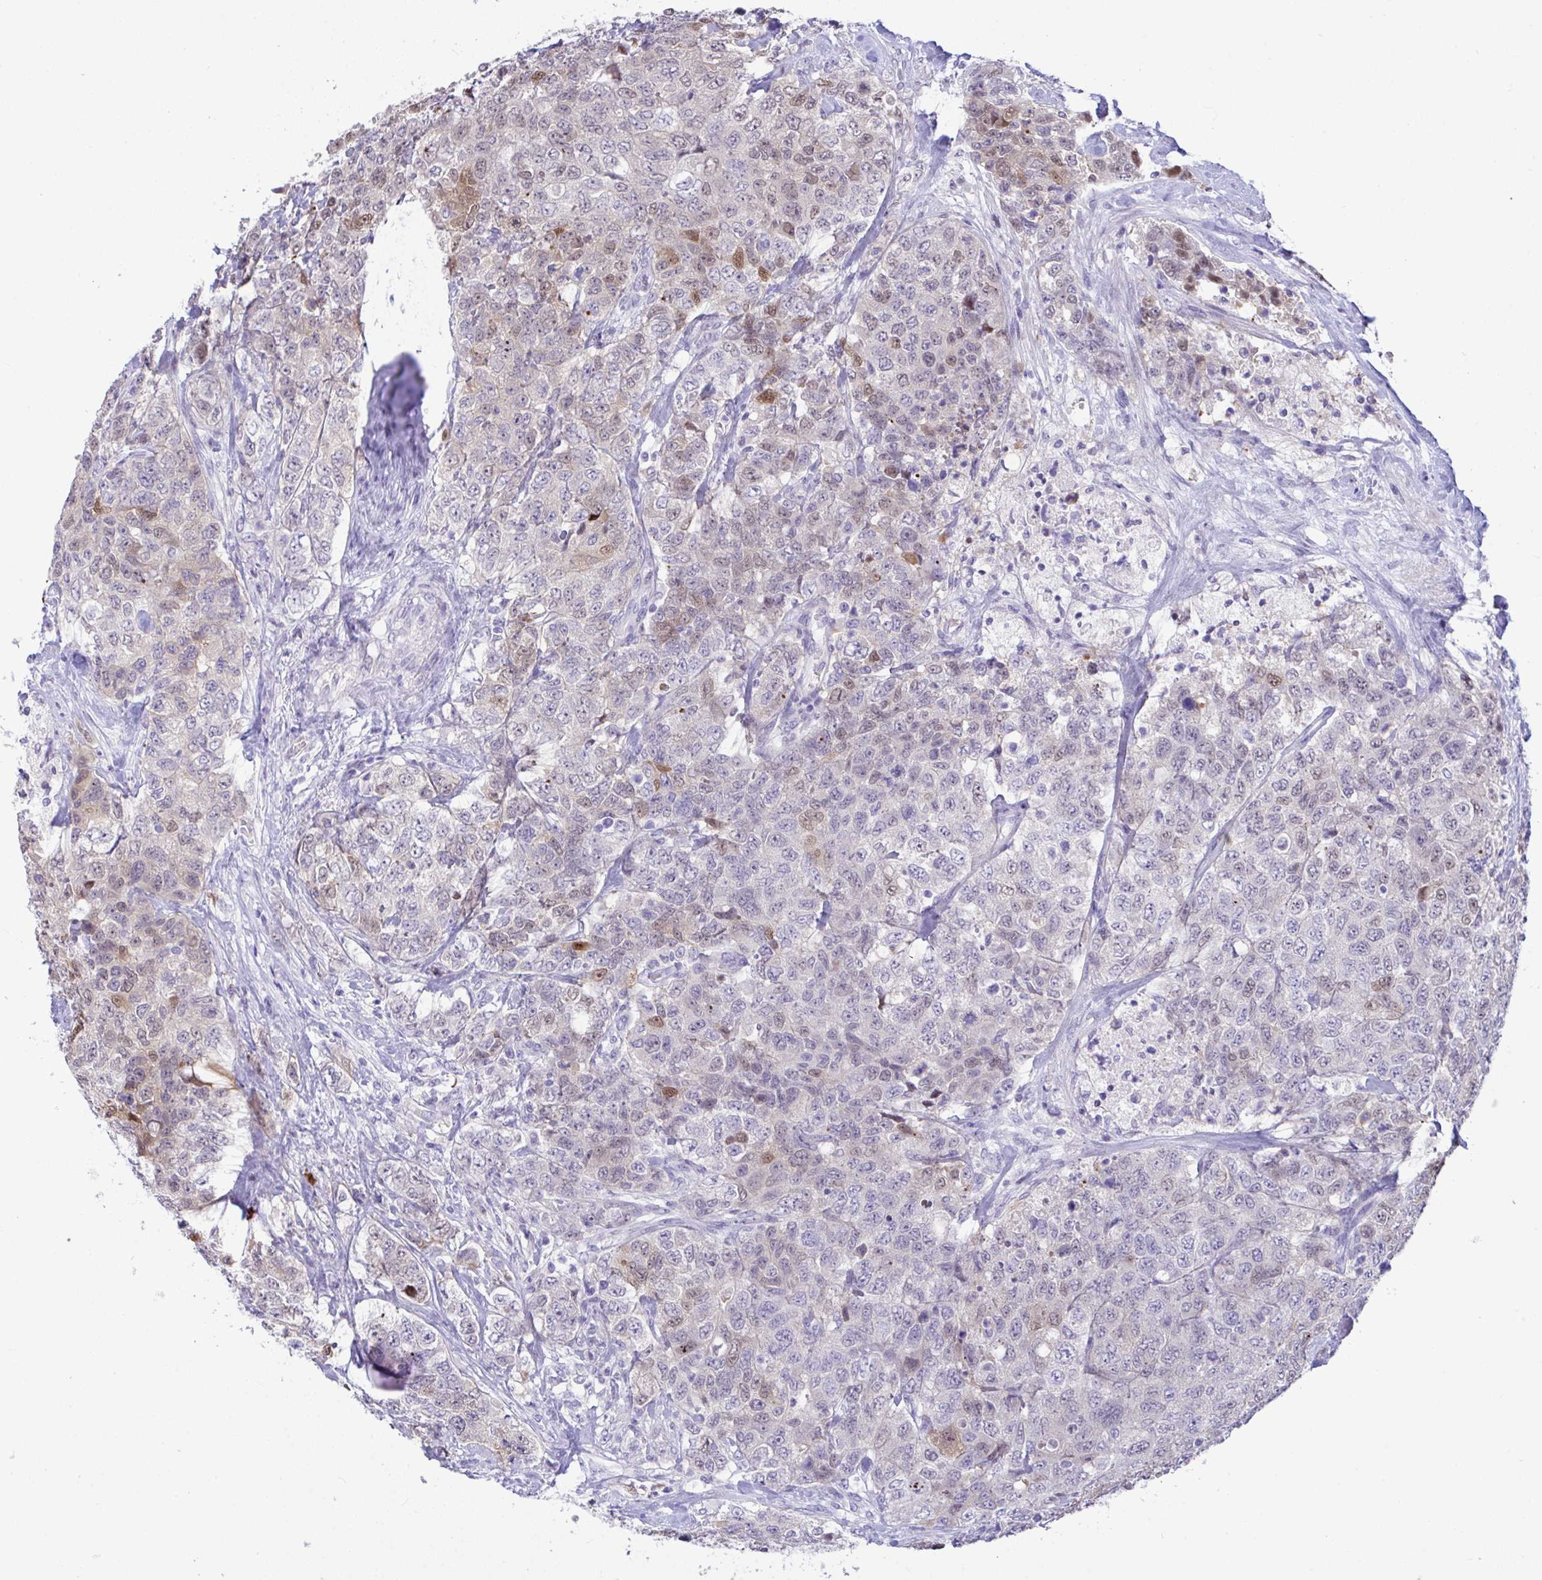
{"staining": {"intensity": "weak", "quantity": "25%-75%", "location": "nuclear"}, "tissue": "urothelial cancer", "cell_type": "Tumor cells", "image_type": "cancer", "snomed": [{"axis": "morphology", "description": "Urothelial carcinoma, High grade"}, {"axis": "topography", "description": "Urinary bladder"}], "caption": "Tumor cells show low levels of weak nuclear positivity in approximately 25%-75% of cells in human high-grade urothelial carcinoma.", "gene": "ZNF485", "patient": {"sex": "female", "age": 78}}